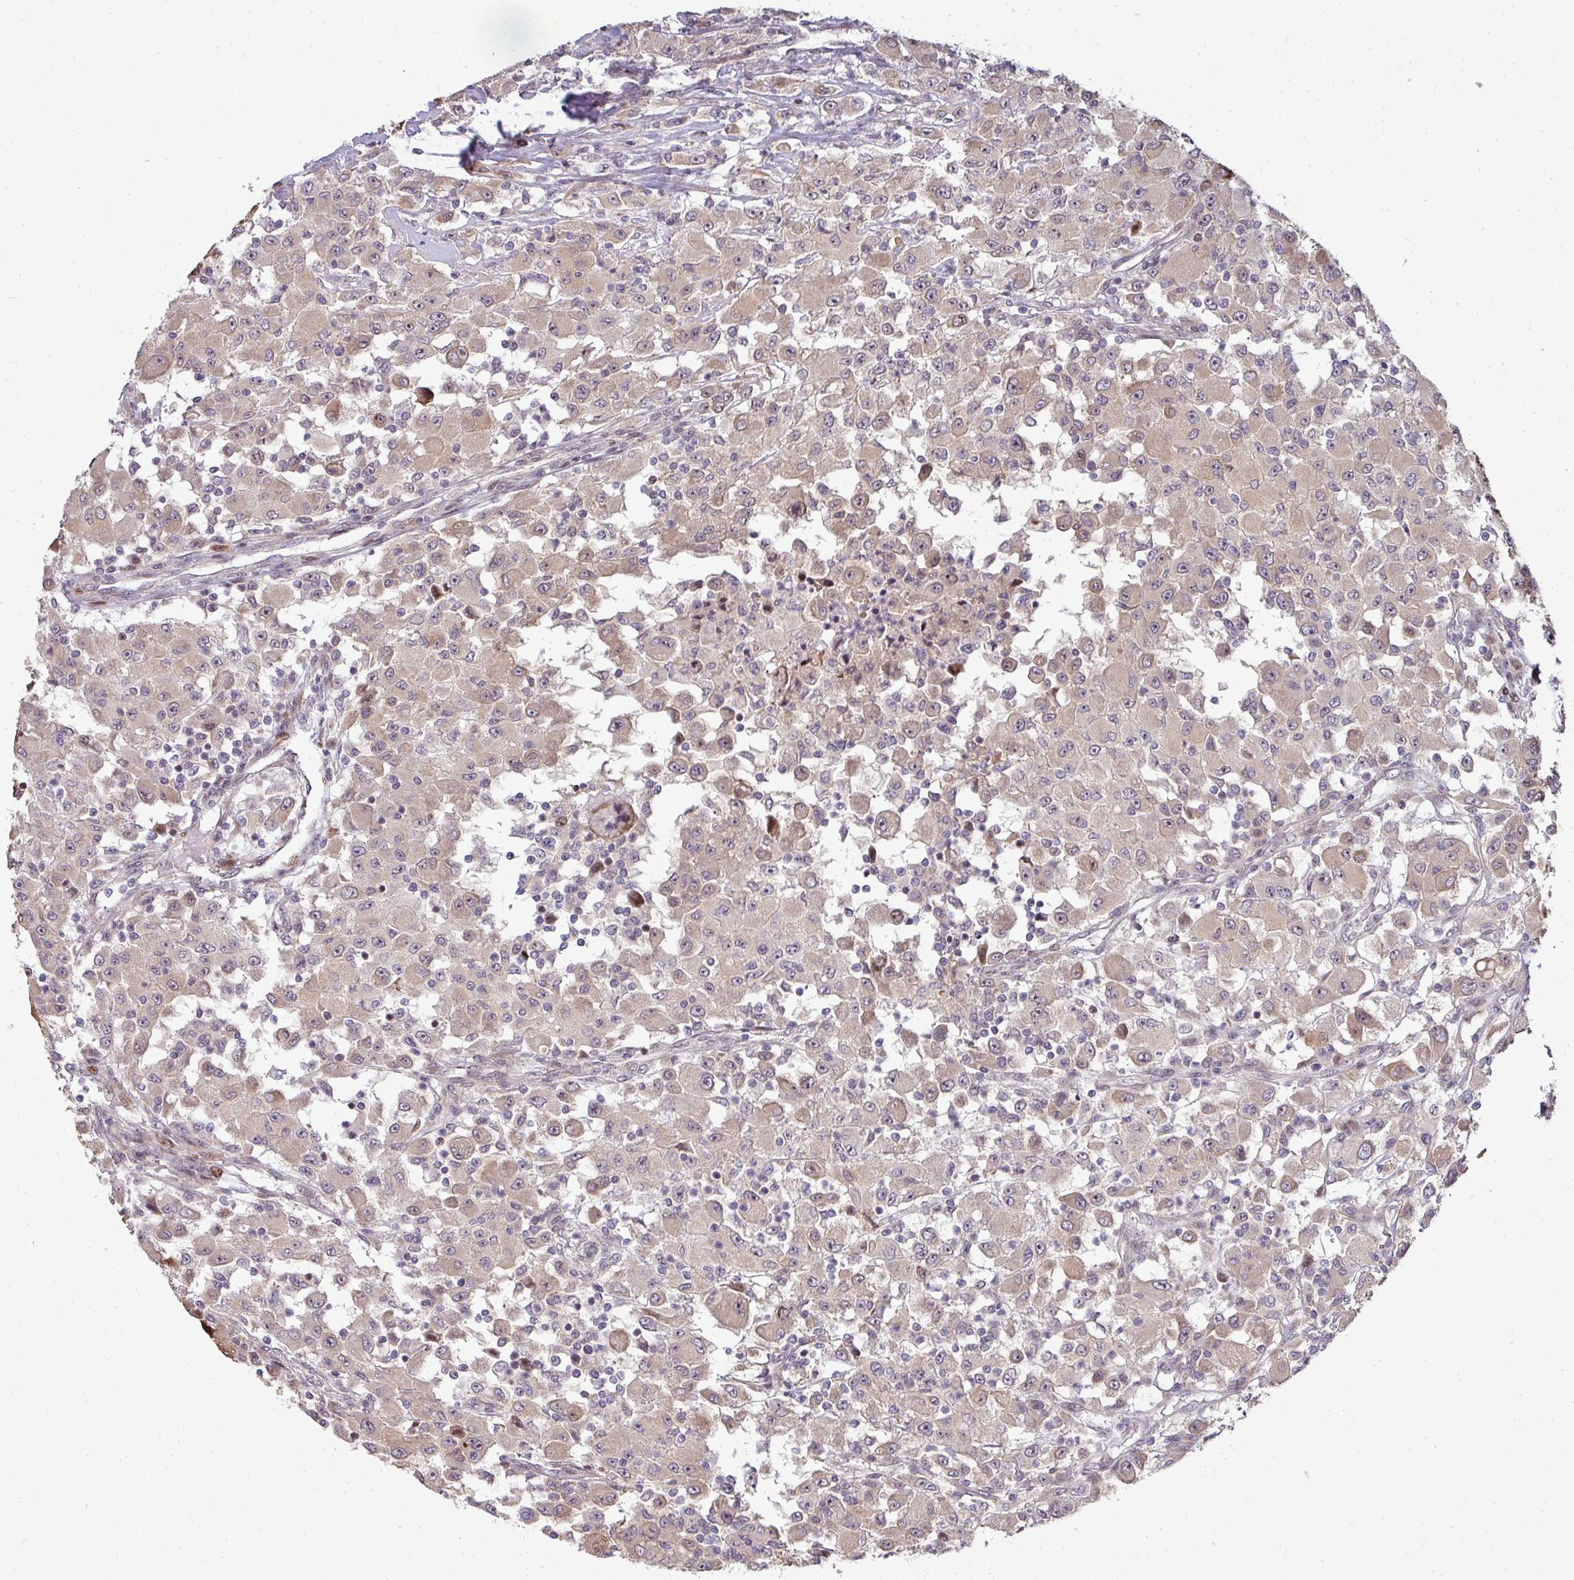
{"staining": {"intensity": "weak", "quantity": ">75%", "location": "cytoplasmic/membranous,nuclear"}, "tissue": "renal cancer", "cell_type": "Tumor cells", "image_type": "cancer", "snomed": [{"axis": "morphology", "description": "Adenocarcinoma, NOS"}, {"axis": "topography", "description": "Kidney"}], "caption": "Immunohistochemistry of renal cancer reveals low levels of weak cytoplasmic/membranous and nuclear staining in approximately >75% of tumor cells. (DAB (3,3'-diaminobenzidine) IHC, brown staining for protein, blue staining for nuclei).", "gene": "PATZ1", "patient": {"sex": "female", "age": 67}}